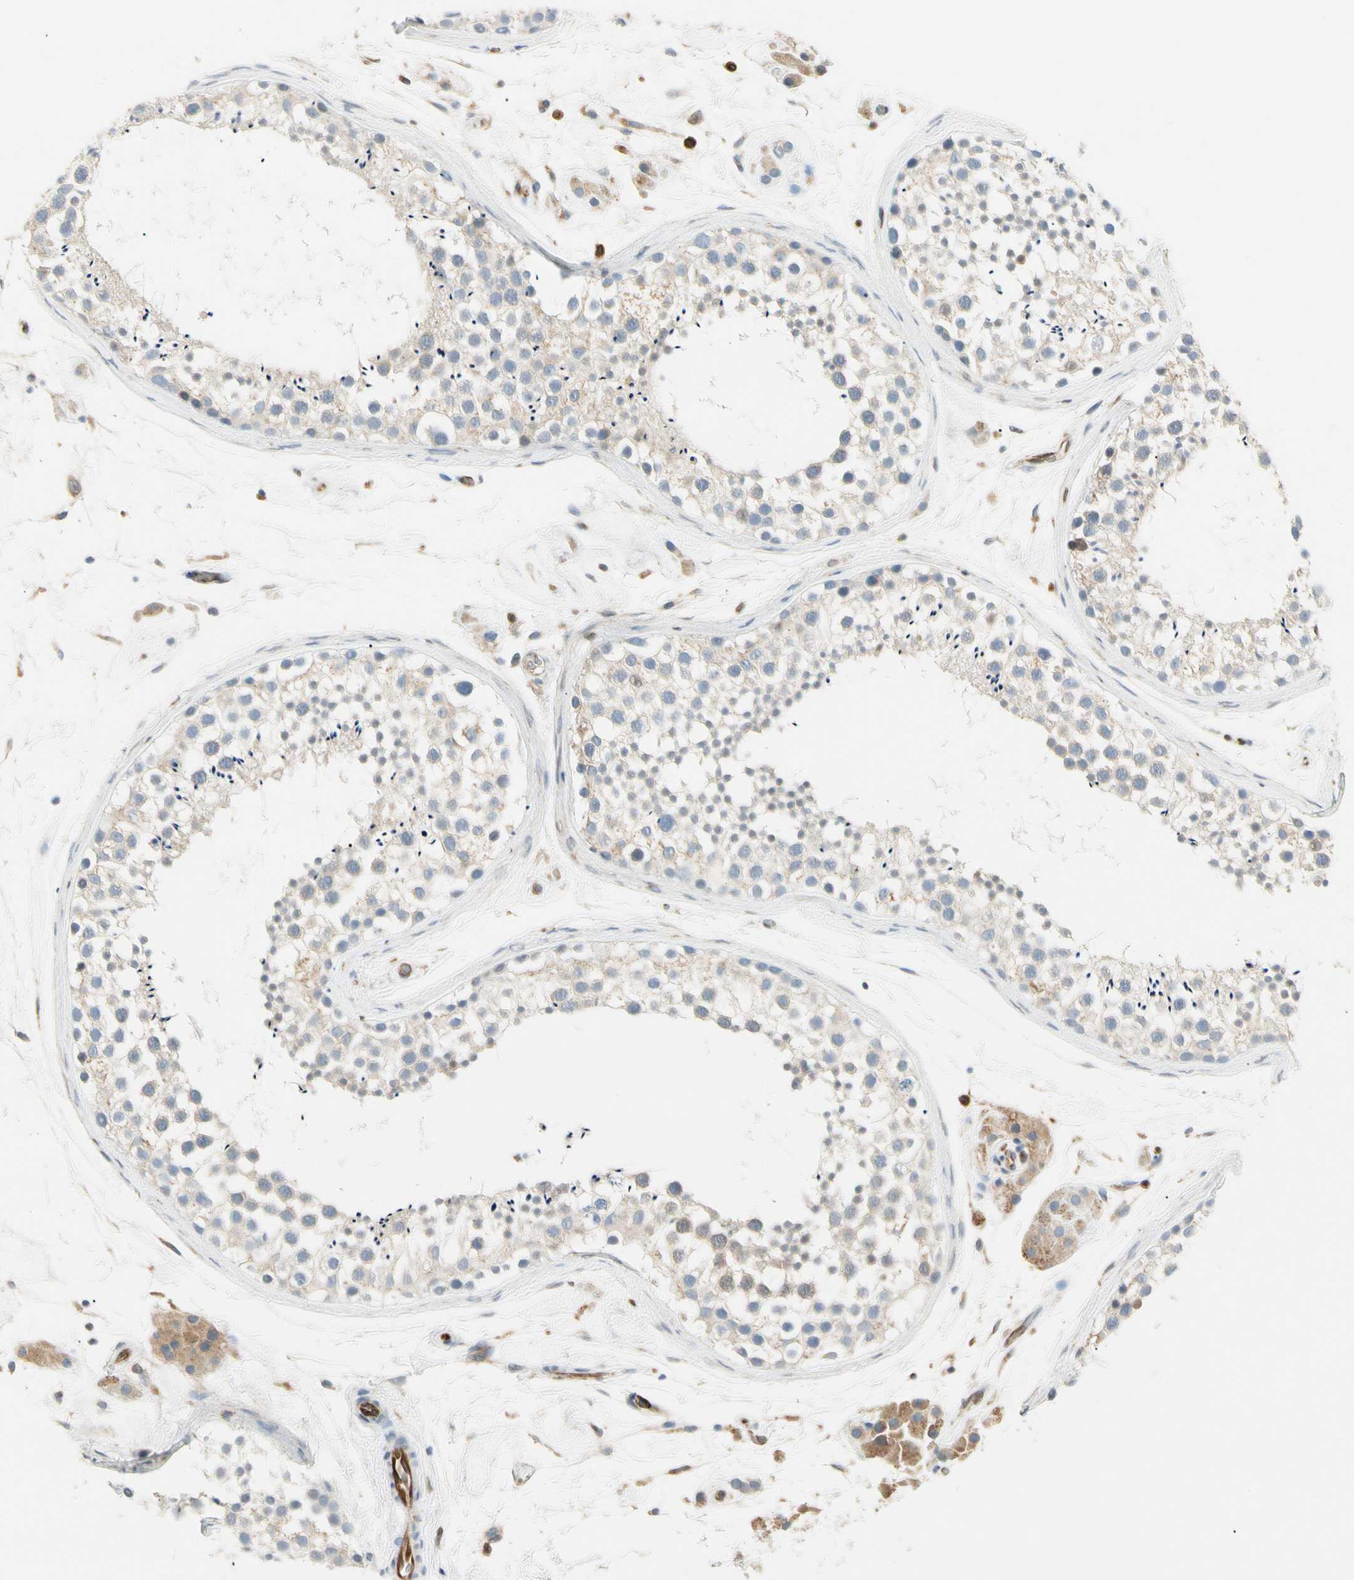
{"staining": {"intensity": "weak", "quantity": "25%-75%", "location": "cytoplasmic/membranous"}, "tissue": "testis", "cell_type": "Cells in seminiferous ducts", "image_type": "normal", "snomed": [{"axis": "morphology", "description": "Normal tissue, NOS"}, {"axis": "topography", "description": "Testis"}], "caption": "This photomicrograph shows immunohistochemistry staining of unremarkable human testis, with low weak cytoplasmic/membranous positivity in approximately 25%-75% of cells in seminiferous ducts.", "gene": "LPCAT2", "patient": {"sex": "male", "age": 46}}